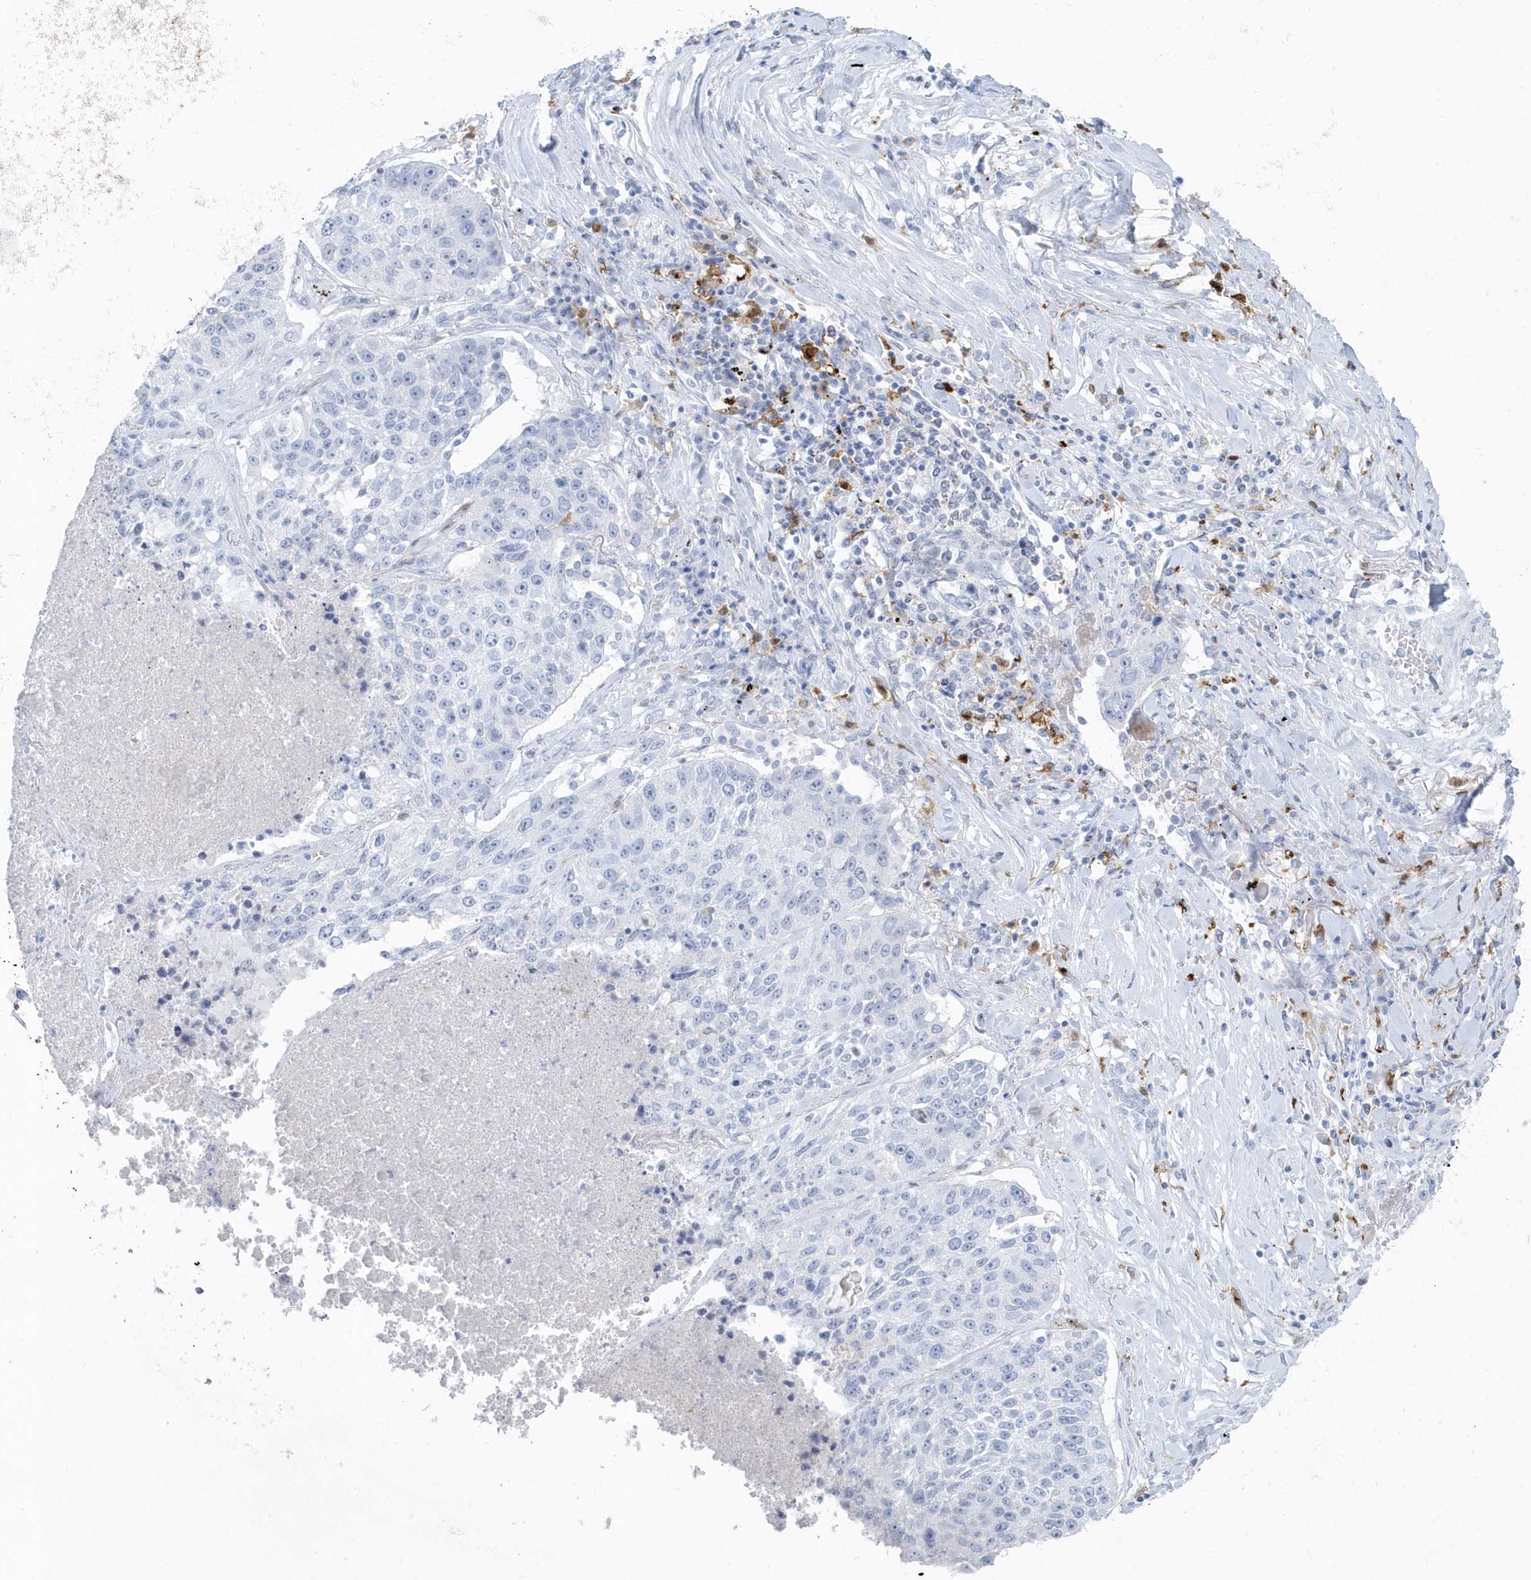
{"staining": {"intensity": "negative", "quantity": "none", "location": "none"}, "tissue": "lung cancer", "cell_type": "Tumor cells", "image_type": "cancer", "snomed": [{"axis": "morphology", "description": "Squamous cell carcinoma, NOS"}, {"axis": "topography", "description": "Lung"}], "caption": "Tumor cells are negative for brown protein staining in lung squamous cell carcinoma.", "gene": "FAM98A", "patient": {"sex": "male", "age": 61}}